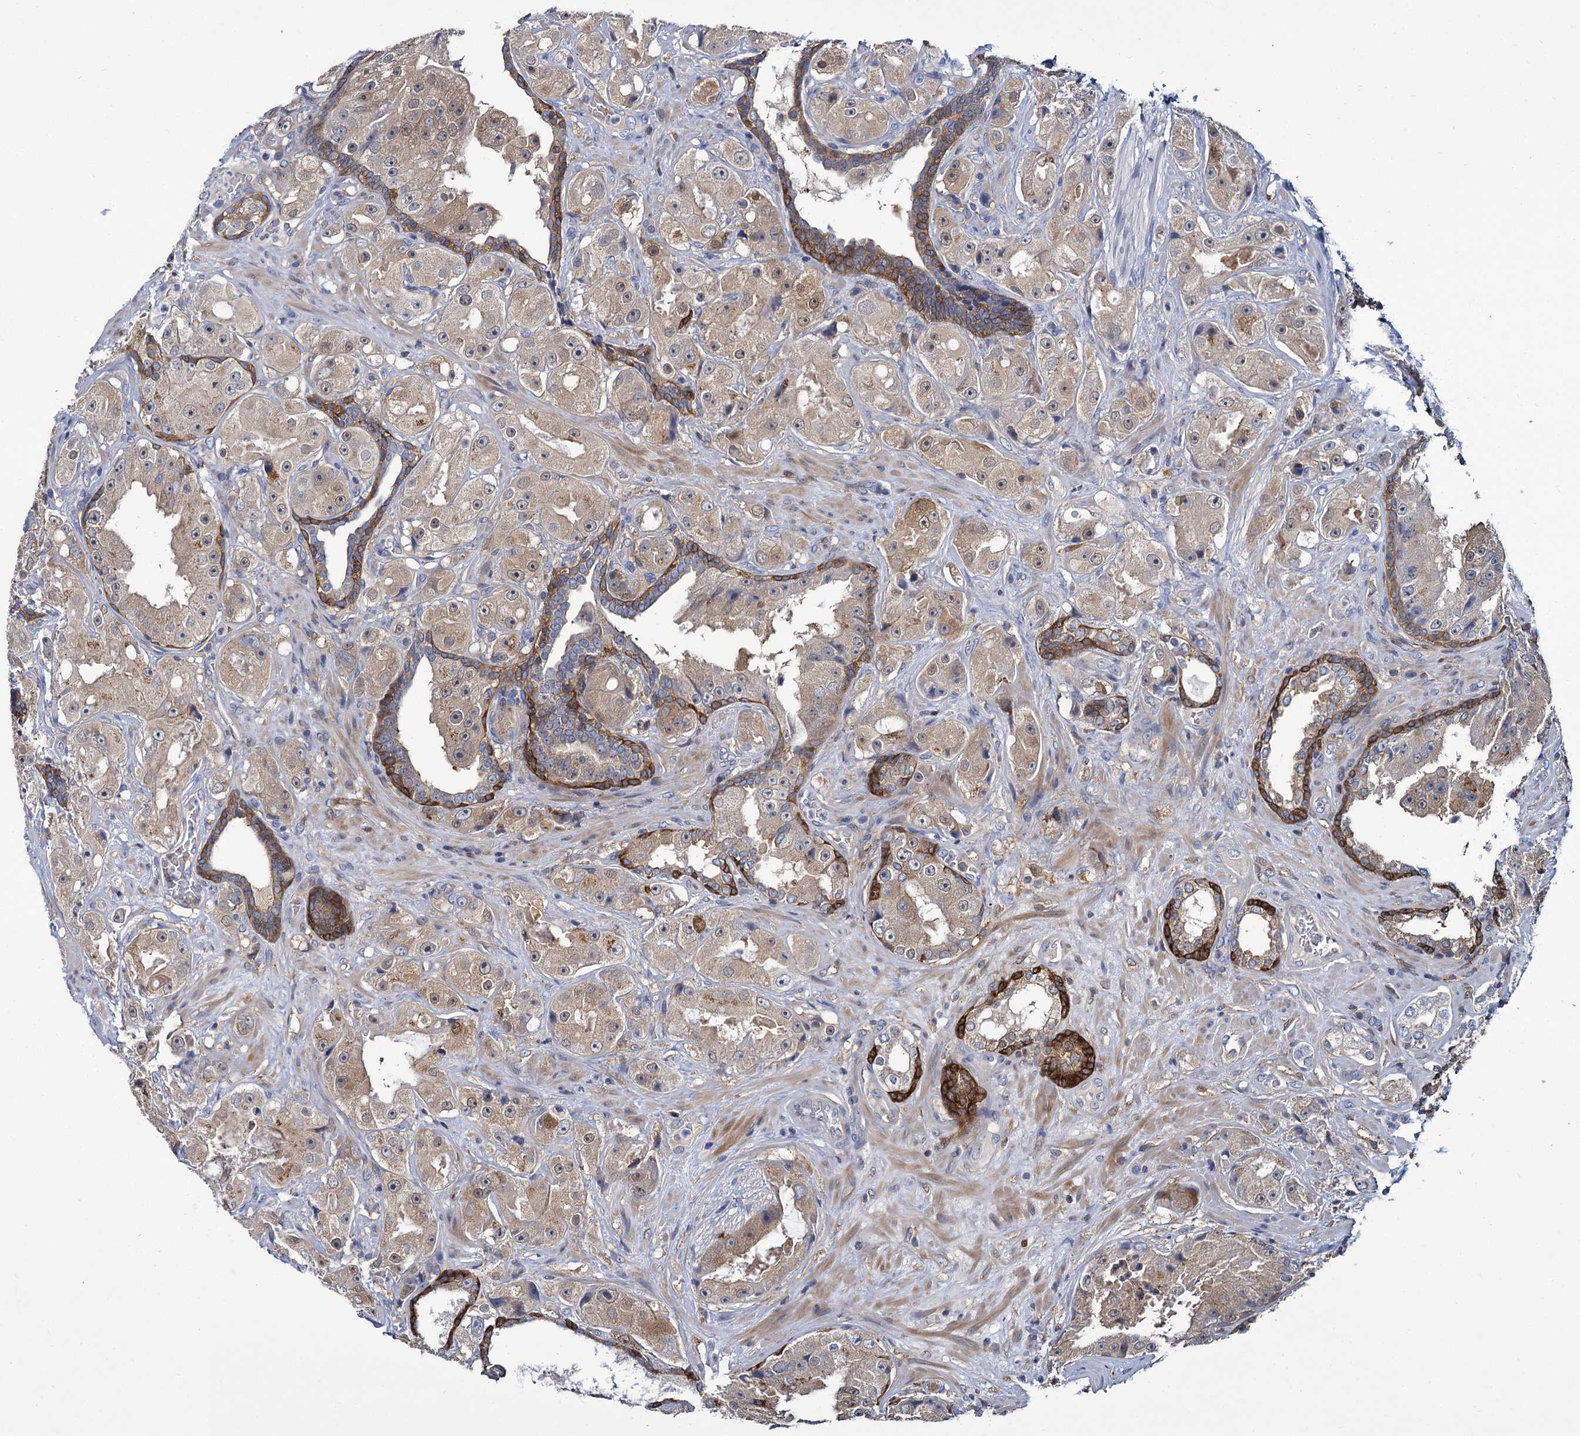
{"staining": {"intensity": "weak", "quantity": ">75%", "location": "cytoplasmic/membranous"}, "tissue": "prostate cancer", "cell_type": "Tumor cells", "image_type": "cancer", "snomed": [{"axis": "morphology", "description": "Adenocarcinoma, High grade"}, {"axis": "topography", "description": "Prostate"}], "caption": "Tumor cells demonstrate weak cytoplasmic/membranous staining in about >75% of cells in high-grade adenocarcinoma (prostate).", "gene": "GCLC", "patient": {"sex": "male", "age": 73}}